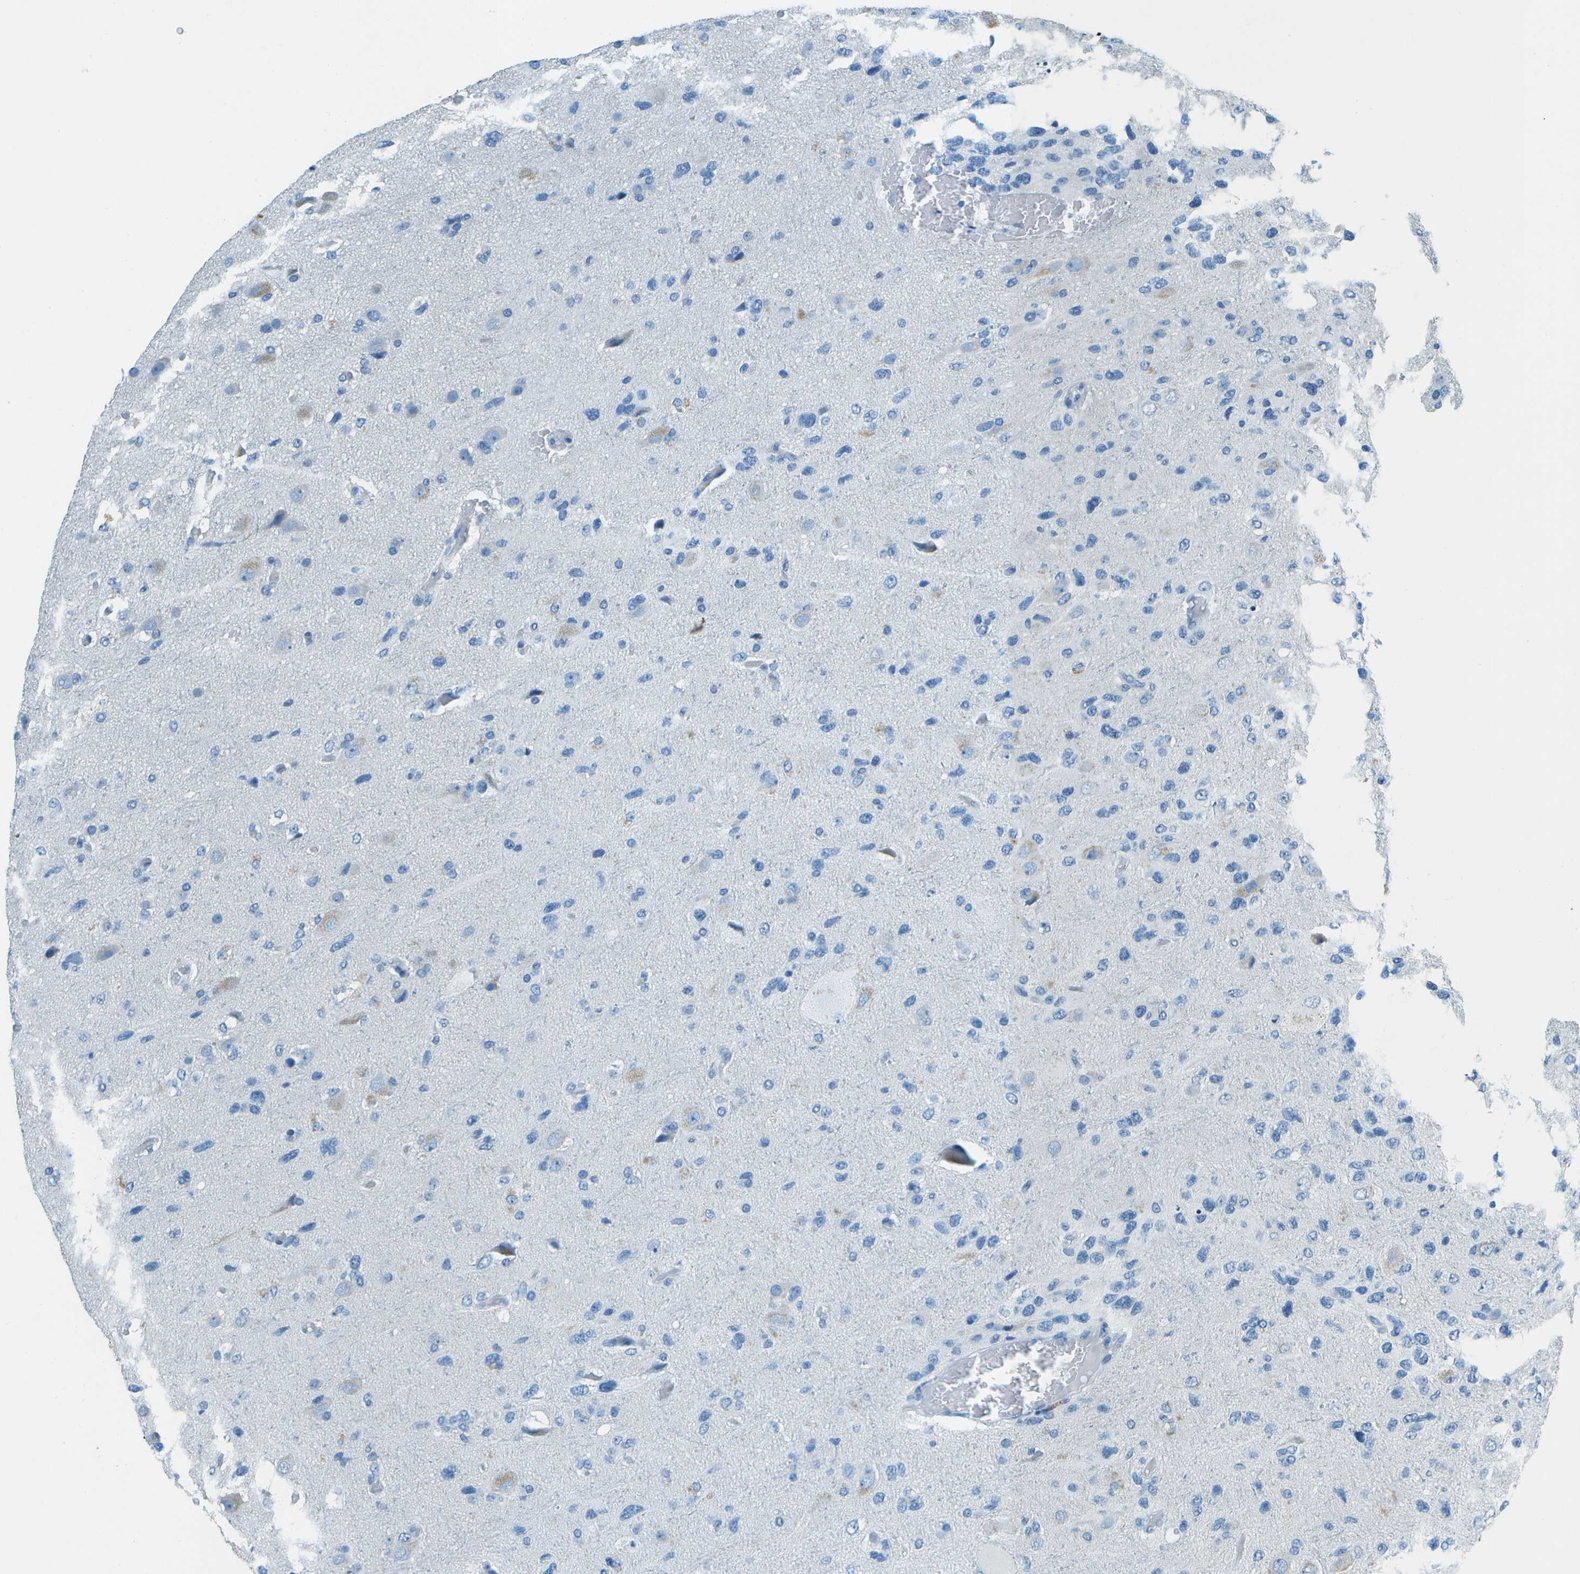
{"staining": {"intensity": "negative", "quantity": "none", "location": "none"}, "tissue": "glioma", "cell_type": "Tumor cells", "image_type": "cancer", "snomed": [{"axis": "morphology", "description": "Glioma, malignant, High grade"}, {"axis": "topography", "description": "Brain"}], "caption": "Micrograph shows no significant protein expression in tumor cells of glioma. (DAB (3,3'-diaminobenzidine) IHC, high magnification).", "gene": "SLC16A10", "patient": {"sex": "female", "age": 58}}